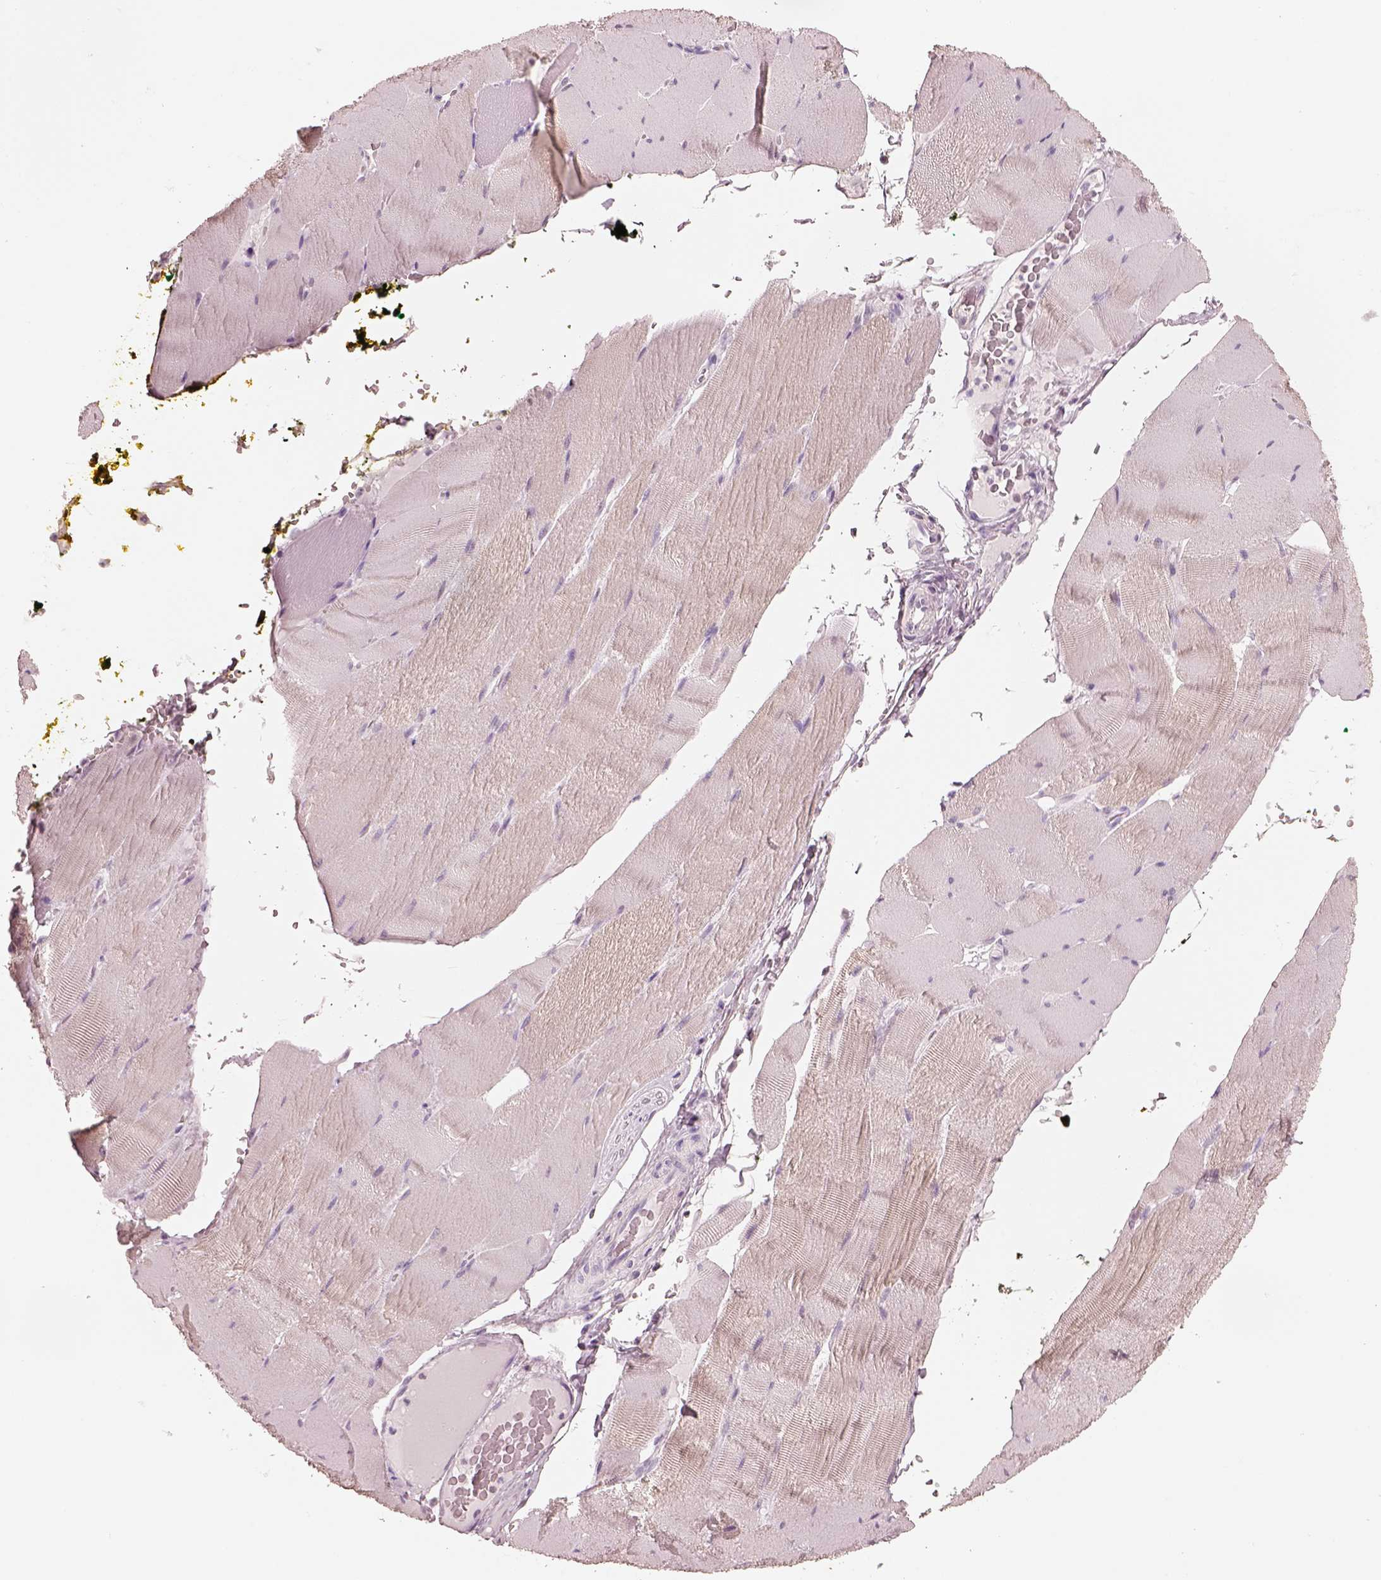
{"staining": {"intensity": "weak", "quantity": "25%-75%", "location": "cytoplasmic/membranous"}, "tissue": "skeletal muscle", "cell_type": "Myocytes", "image_type": "normal", "snomed": [{"axis": "morphology", "description": "Normal tissue, NOS"}, {"axis": "topography", "description": "Skeletal muscle"}], "caption": "This histopathology image demonstrates IHC staining of benign skeletal muscle, with low weak cytoplasmic/membranous staining in about 25%-75% of myocytes.", "gene": "ELSPBP1", "patient": {"sex": "male", "age": 56}}